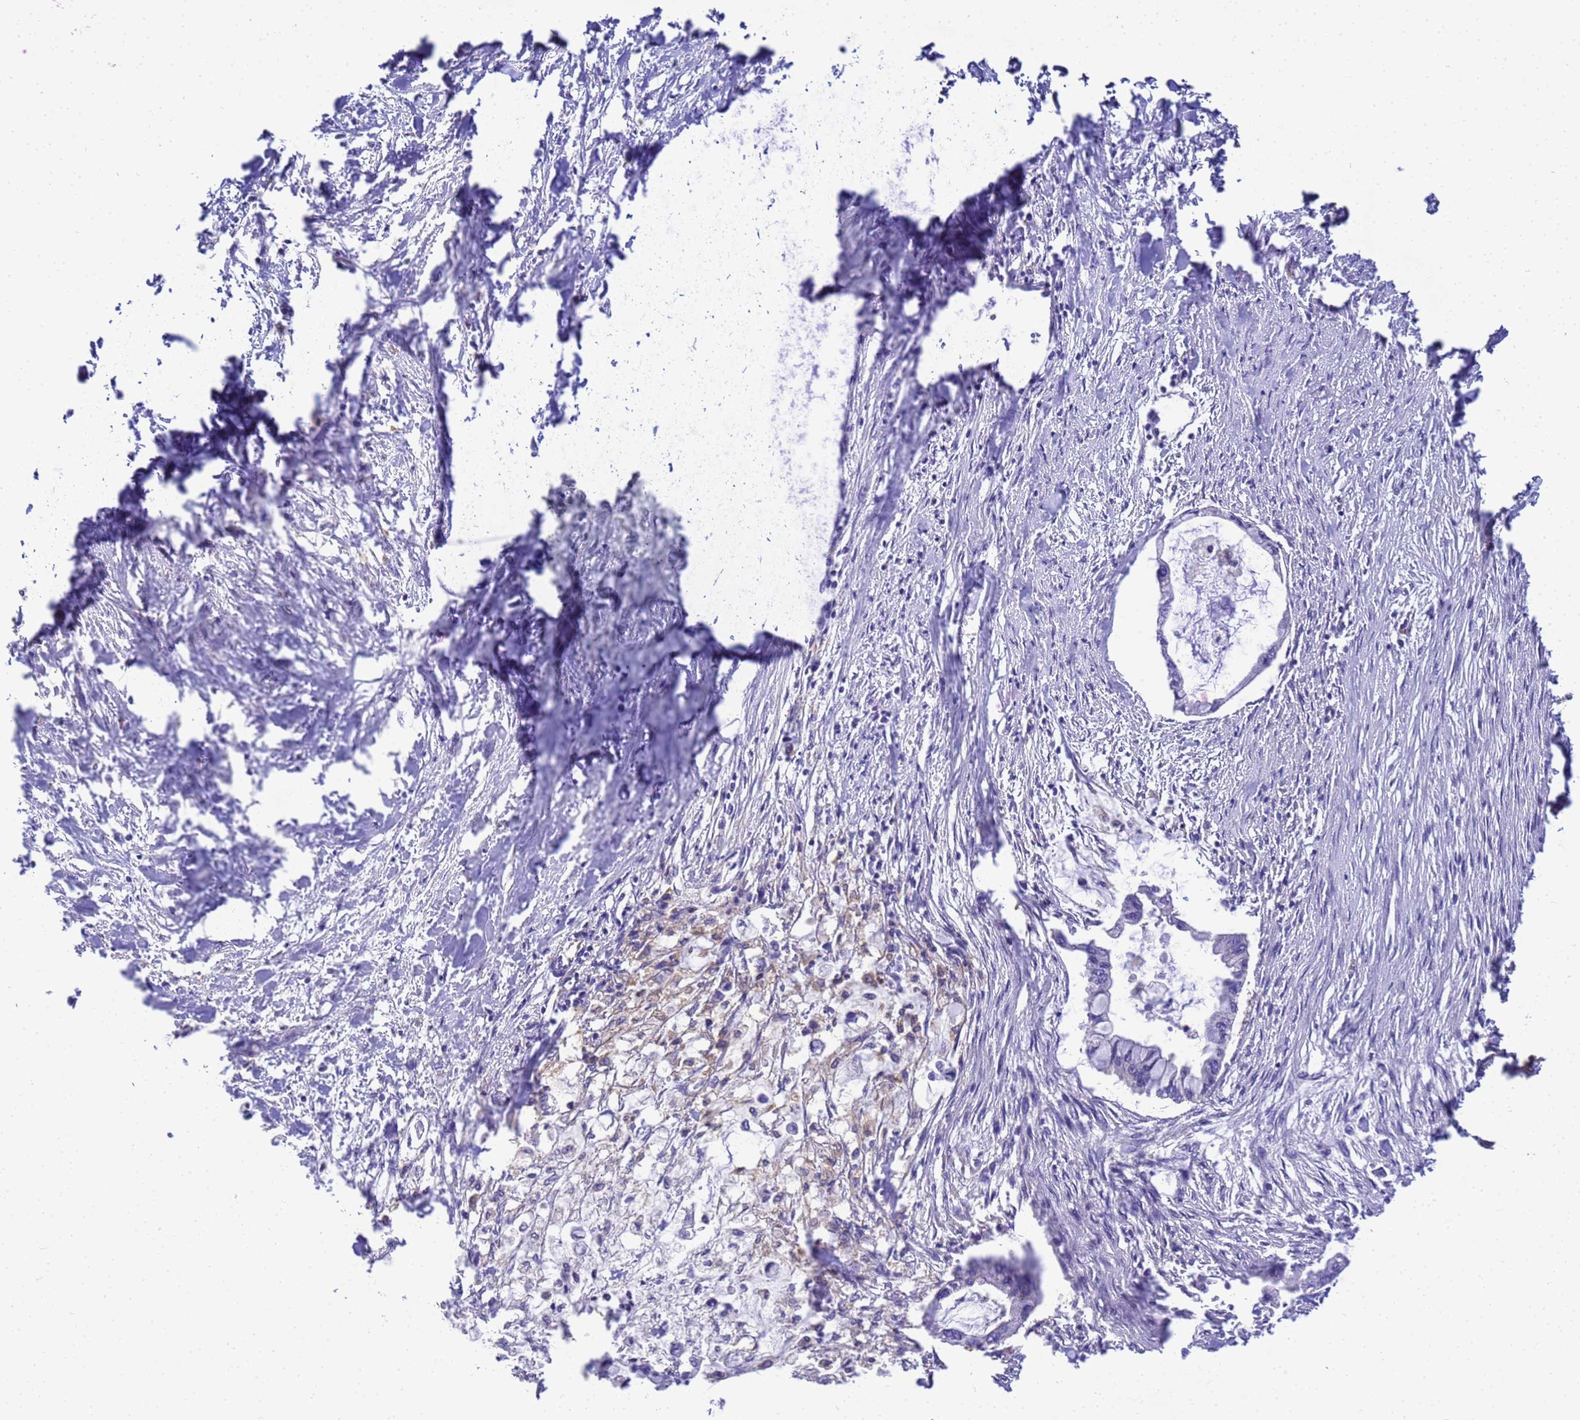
{"staining": {"intensity": "negative", "quantity": "none", "location": "none"}, "tissue": "pancreatic cancer", "cell_type": "Tumor cells", "image_type": "cancer", "snomed": [{"axis": "morphology", "description": "Adenocarcinoma, NOS"}, {"axis": "topography", "description": "Pancreas"}], "caption": "Immunohistochemistry (IHC) micrograph of adenocarcinoma (pancreatic) stained for a protein (brown), which shows no positivity in tumor cells. (Brightfield microscopy of DAB (3,3'-diaminobenzidine) IHC at high magnification).", "gene": "NARS1", "patient": {"sex": "male", "age": 48}}